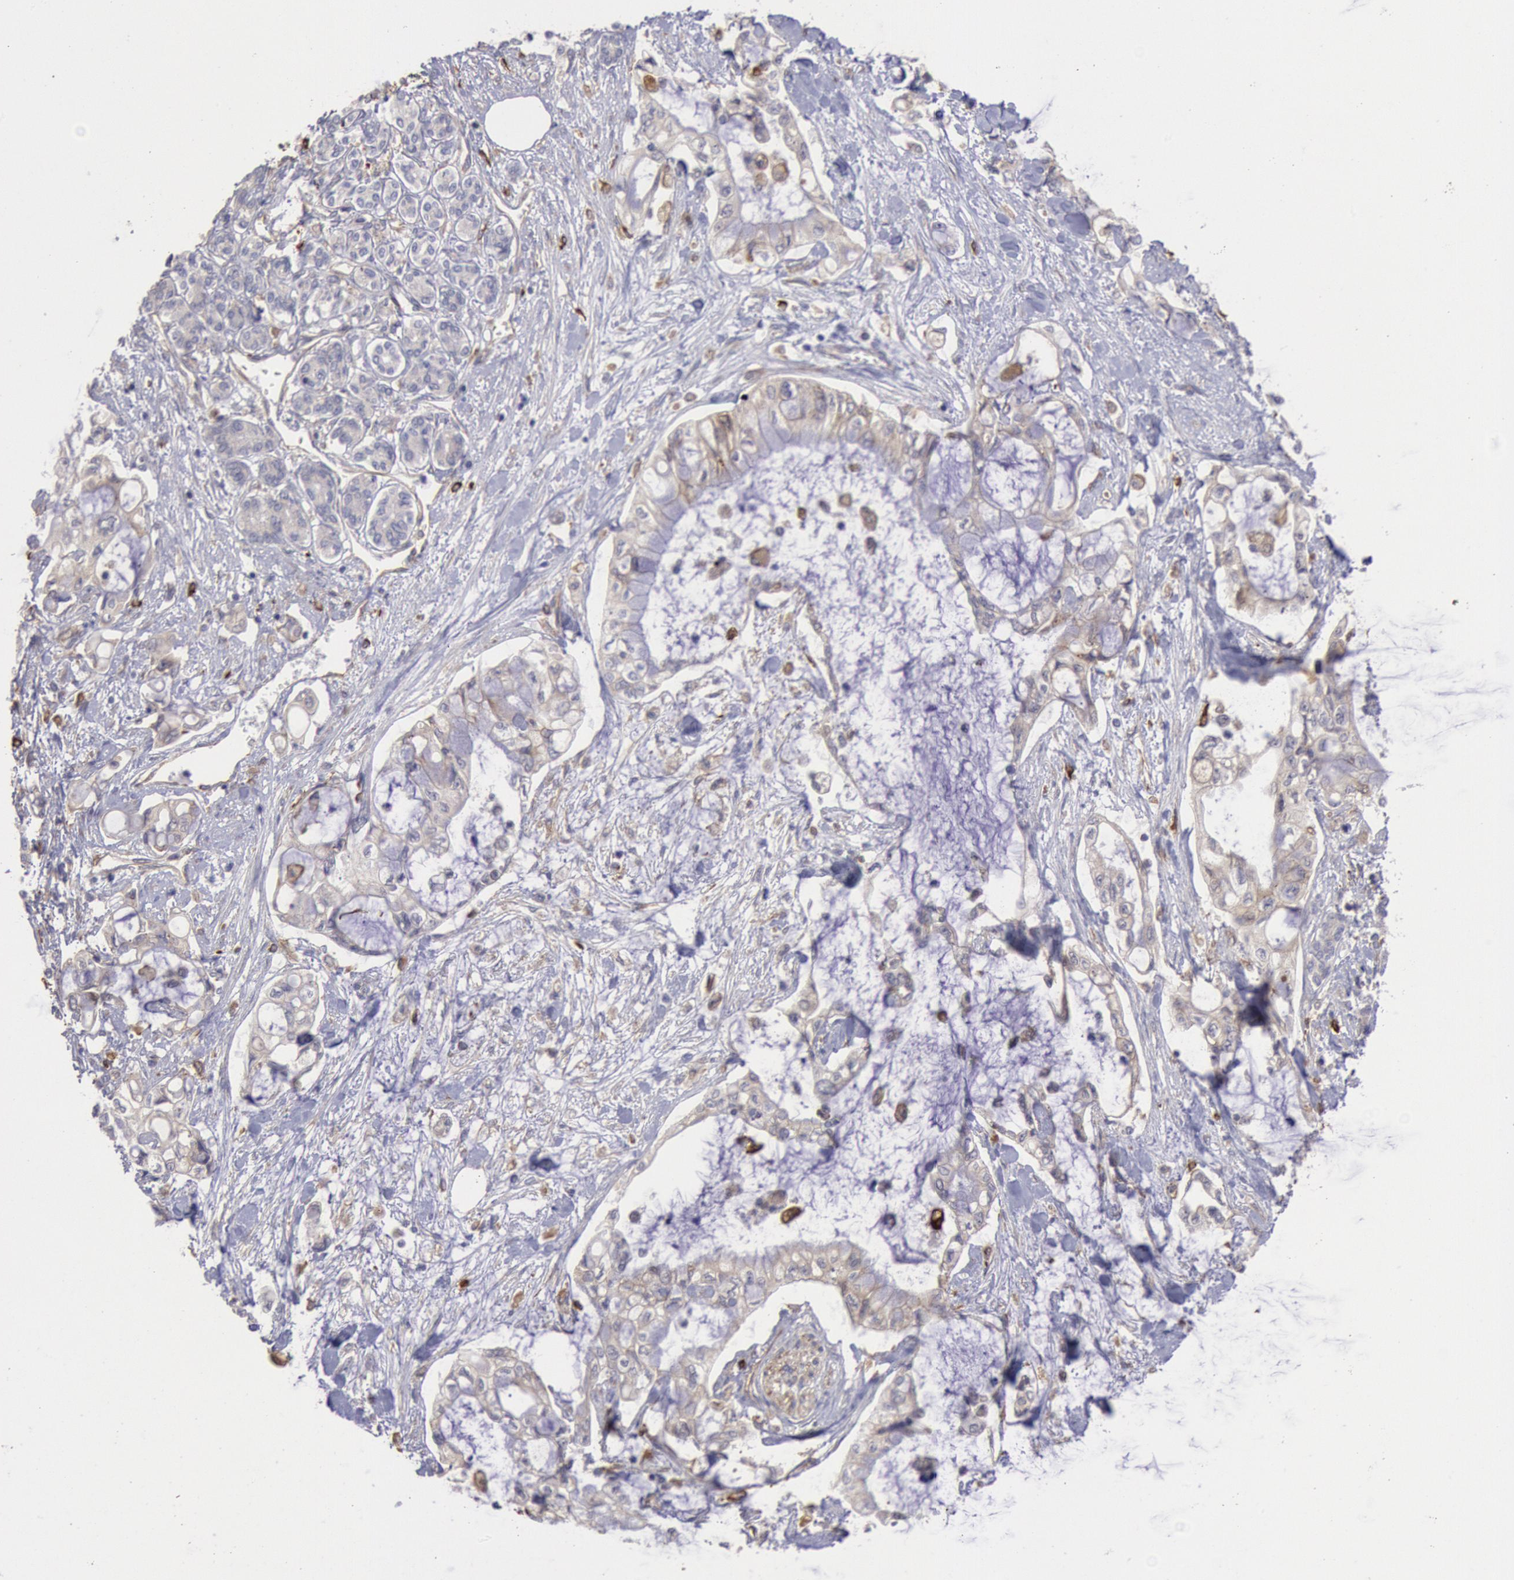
{"staining": {"intensity": "negative", "quantity": "none", "location": "none"}, "tissue": "pancreatic cancer", "cell_type": "Tumor cells", "image_type": "cancer", "snomed": [{"axis": "morphology", "description": "Adenocarcinoma, NOS"}, {"axis": "topography", "description": "Pancreas"}], "caption": "Pancreatic adenocarcinoma stained for a protein using immunohistochemistry reveals no expression tumor cells.", "gene": "RNF139", "patient": {"sex": "female", "age": 70}}